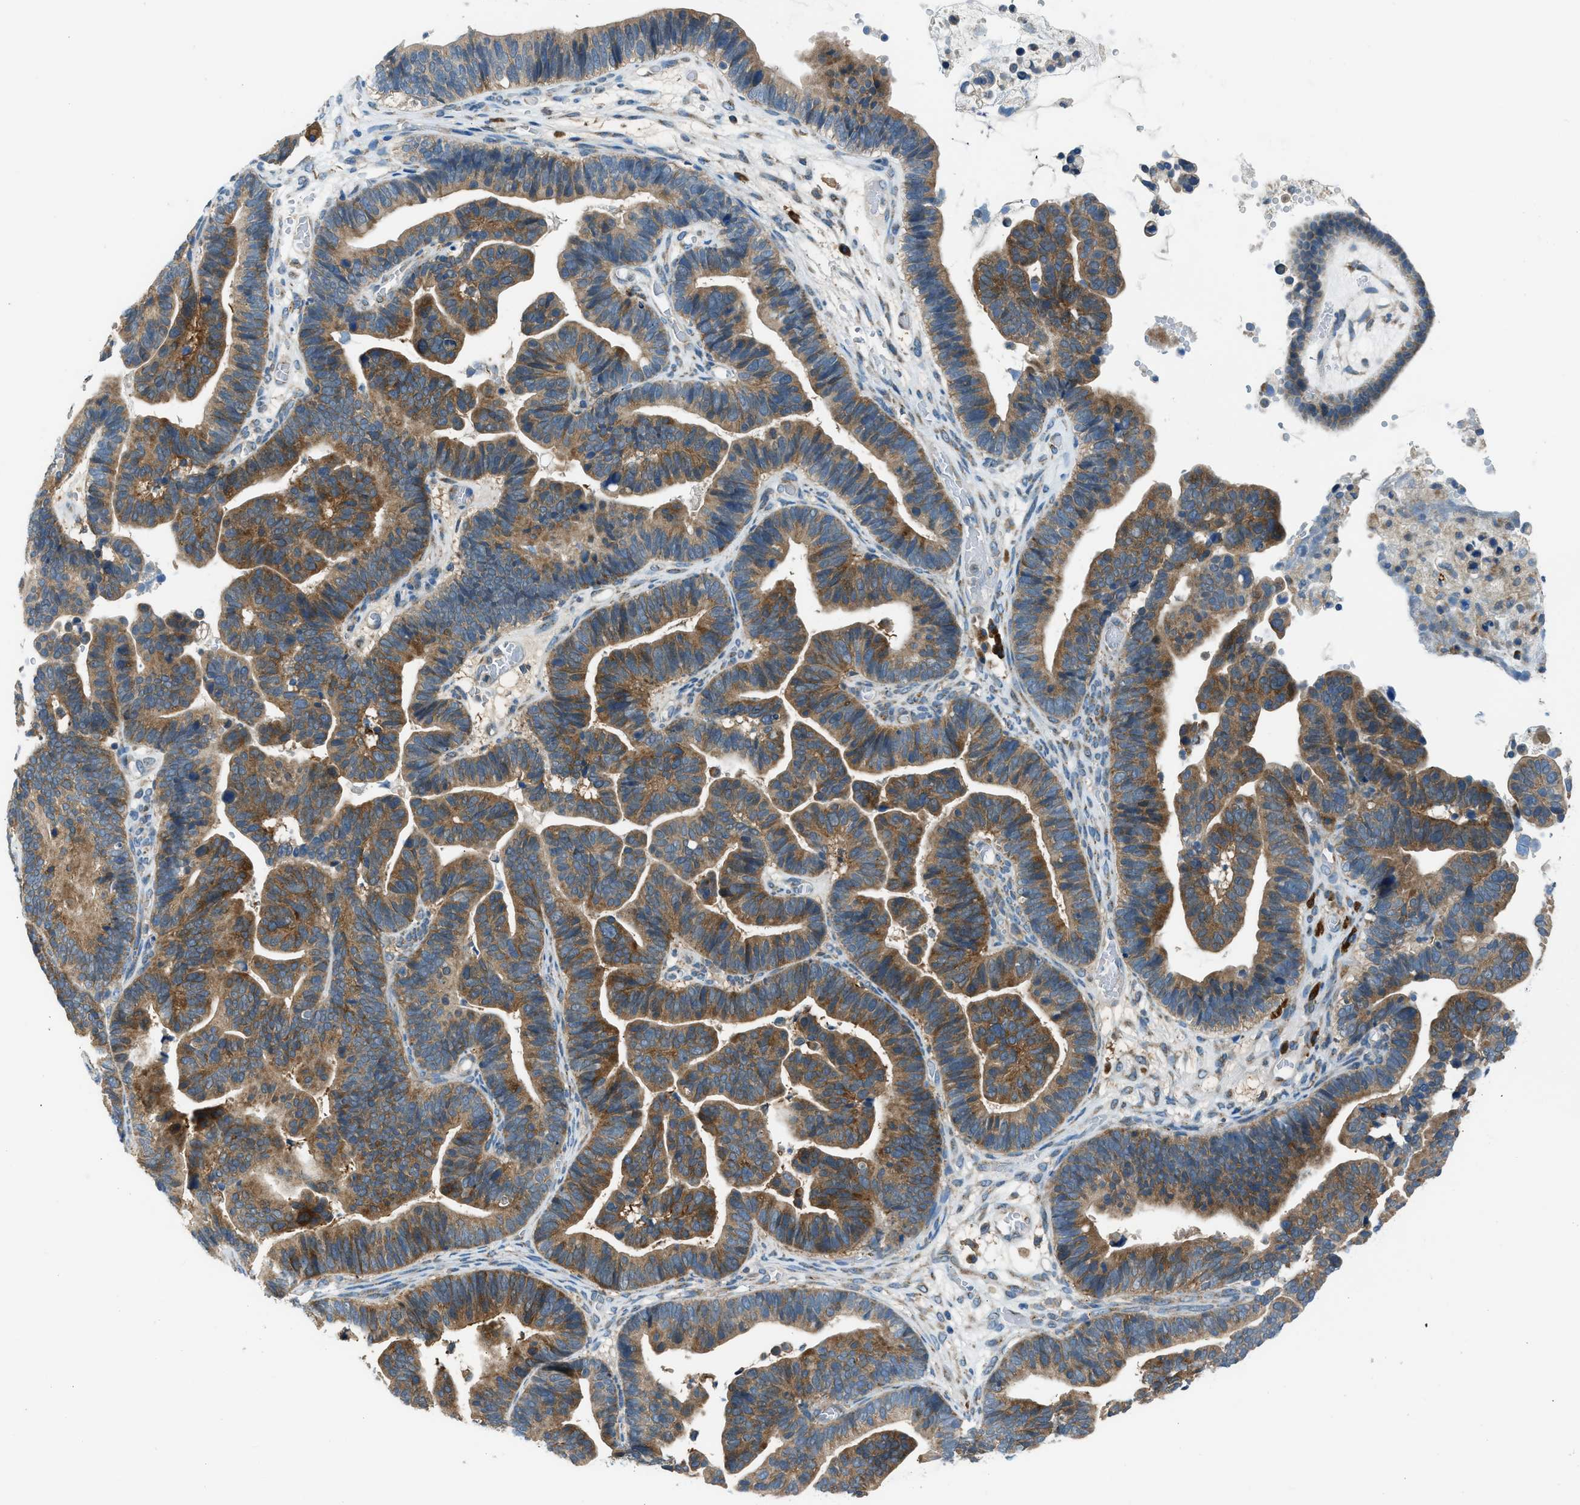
{"staining": {"intensity": "moderate", "quantity": ">75%", "location": "cytoplasmic/membranous"}, "tissue": "ovarian cancer", "cell_type": "Tumor cells", "image_type": "cancer", "snomed": [{"axis": "morphology", "description": "Cystadenocarcinoma, serous, NOS"}, {"axis": "topography", "description": "Ovary"}], "caption": "IHC (DAB (3,3'-diaminobenzidine)) staining of human ovarian serous cystadenocarcinoma reveals moderate cytoplasmic/membranous protein expression in approximately >75% of tumor cells.", "gene": "EDARADD", "patient": {"sex": "female", "age": 56}}